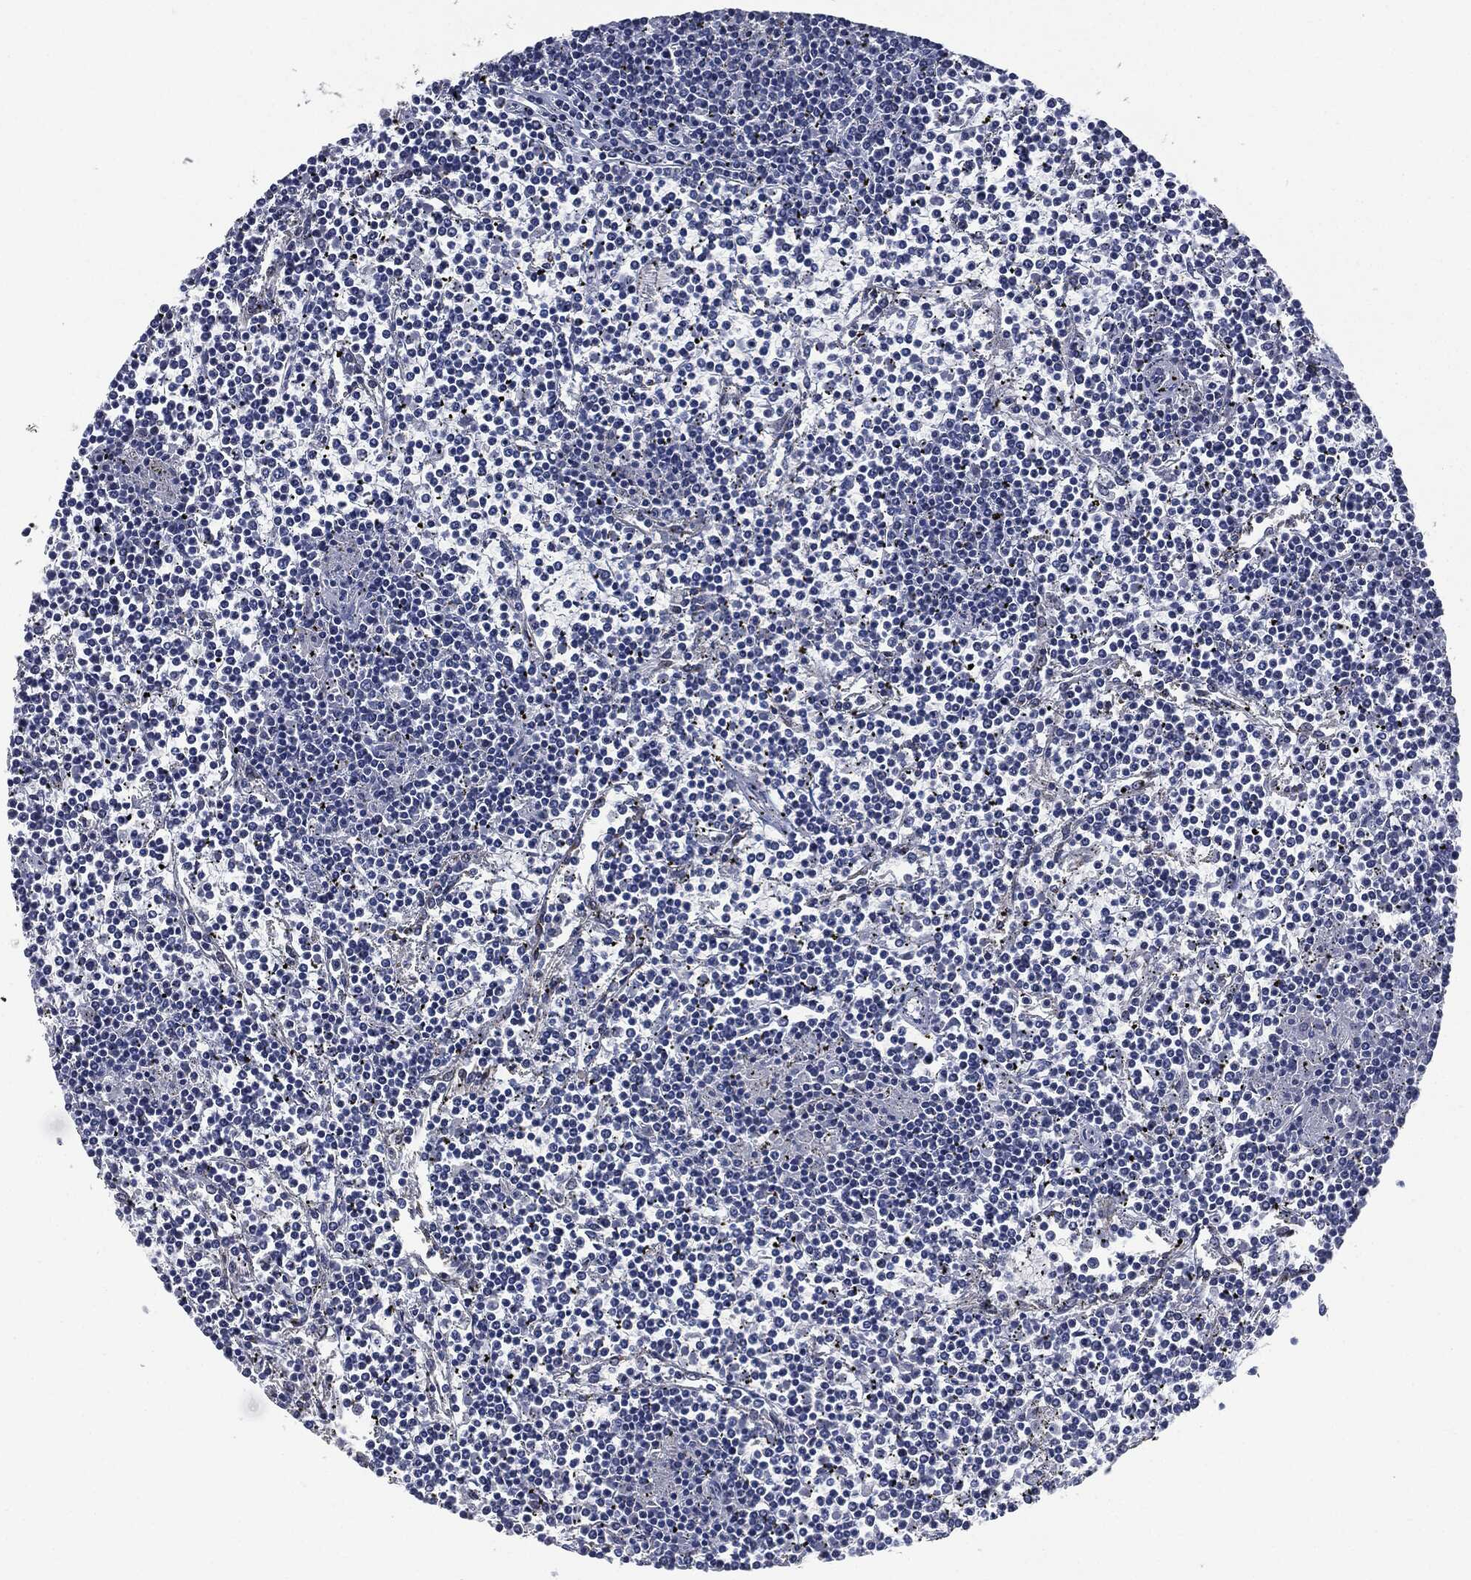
{"staining": {"intensity": "negative", "quantity": "none", "location": "none"}, "tissue": "lymphoma", "cell_type": "Tumor cells", "image_type": "cancer", "snomed": [{"axis": "morphology", "description": "Malignant lymphoma, non-Hodgkin's type, Low grade"}, {"axis": "topography", "description": "Spleen"}], "caption": "This is an IHC histopathology image of human lymphoma. There is no expression in tumor cells.", "gene": "IL1RN", "patient": {"sex": "female", "age": 19}}